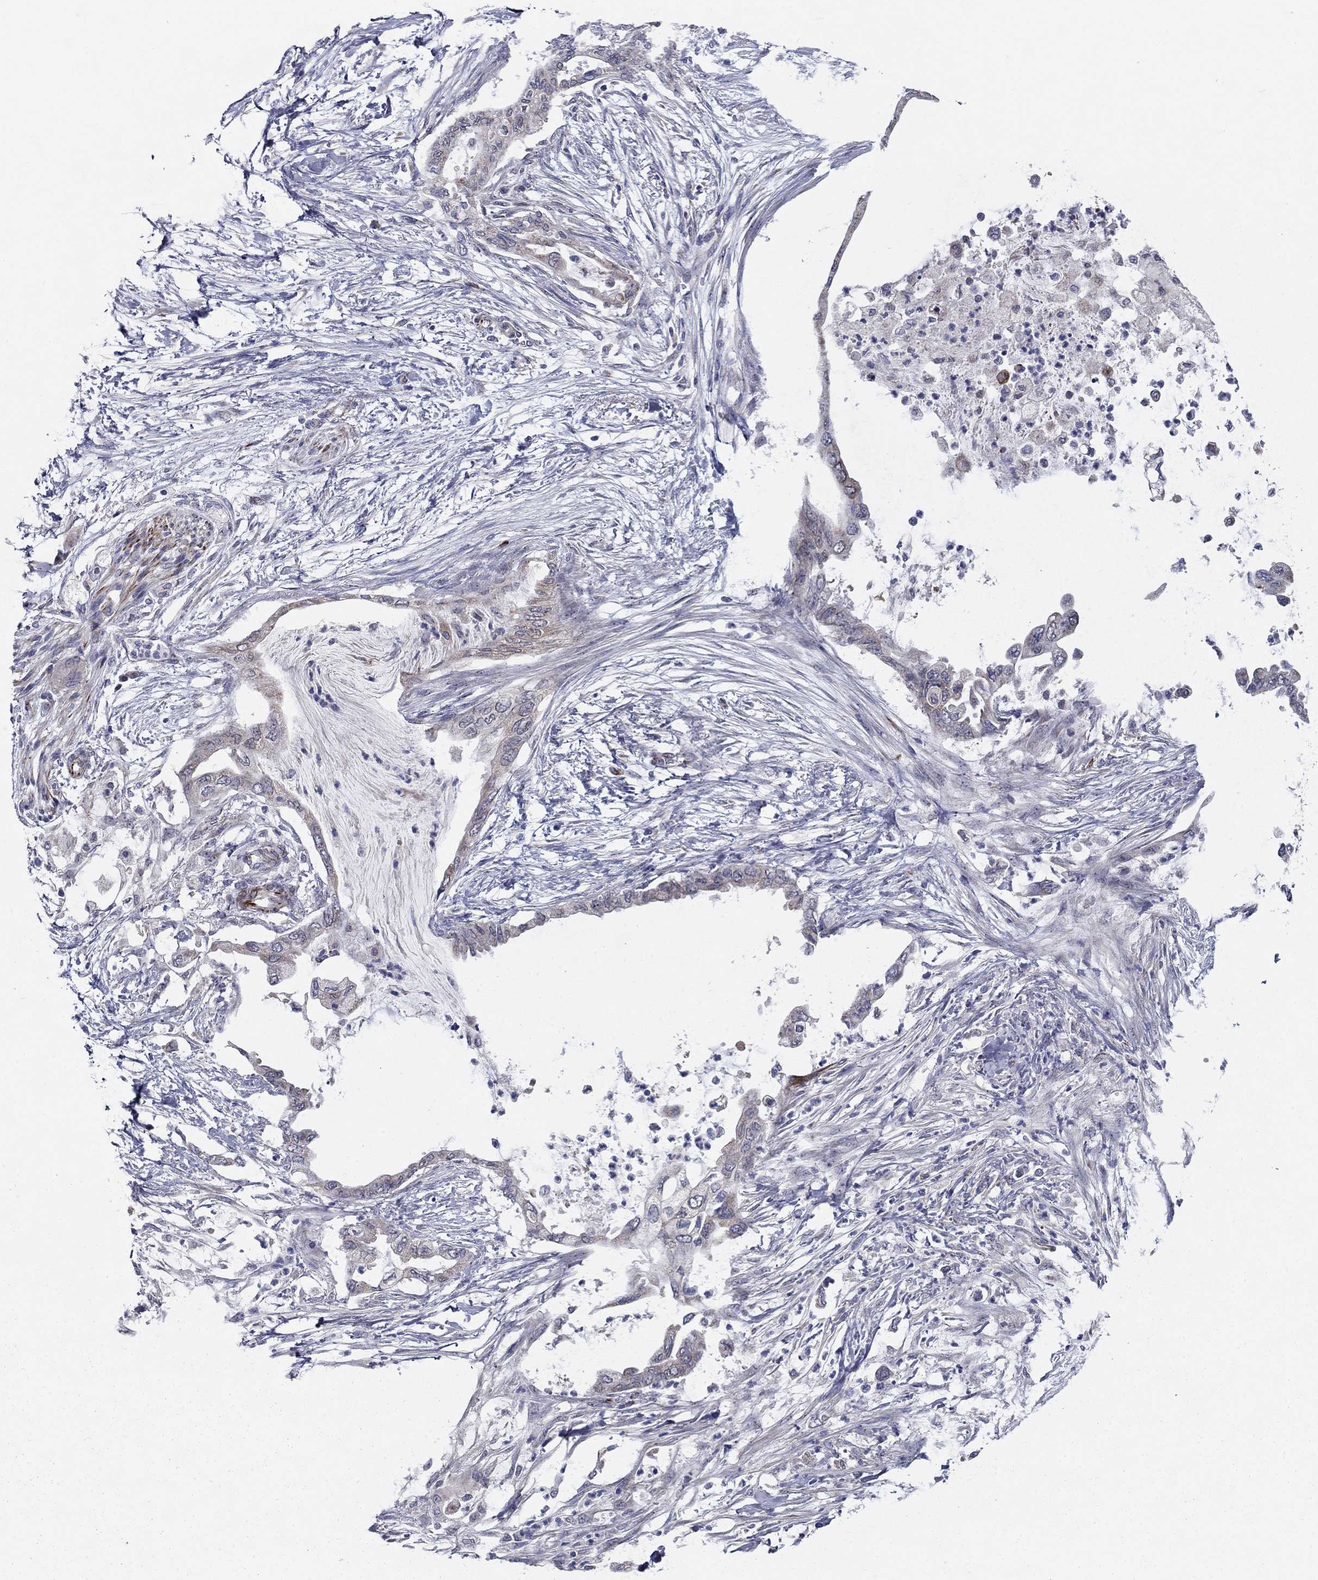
{"staining": {"intensity": "weak", "quantity": "<25%", "location": "cytoplasmic/membranous"}, "tissue": "pancreatic cancer", "cell_type": "Tumor cells", "image_type": "cancer", "snomed": [{"axis": "morphology", "description": "Normal tissue, NOS"}, {"axis": "morphology", "description": "Adenocarcinoma, NOS"}, {"axis": "topography", "description": "Pancreas"}, {"axis": "topography", "description": "Duodenum"}], "caption": "An immunohistochemistry (IHC) micrograph of pancreatic adenocarcinoma is shown. There is no staining in tumor cells of pancreatic adenocarcinoma. The staining is performed using DAB (3,3'-diaminobenzidine) brown chromogen with nuclei counter-stained in using hematoxylin.", "gene": "LACTB2", "patient": {"sex": "female", "age": 60}}